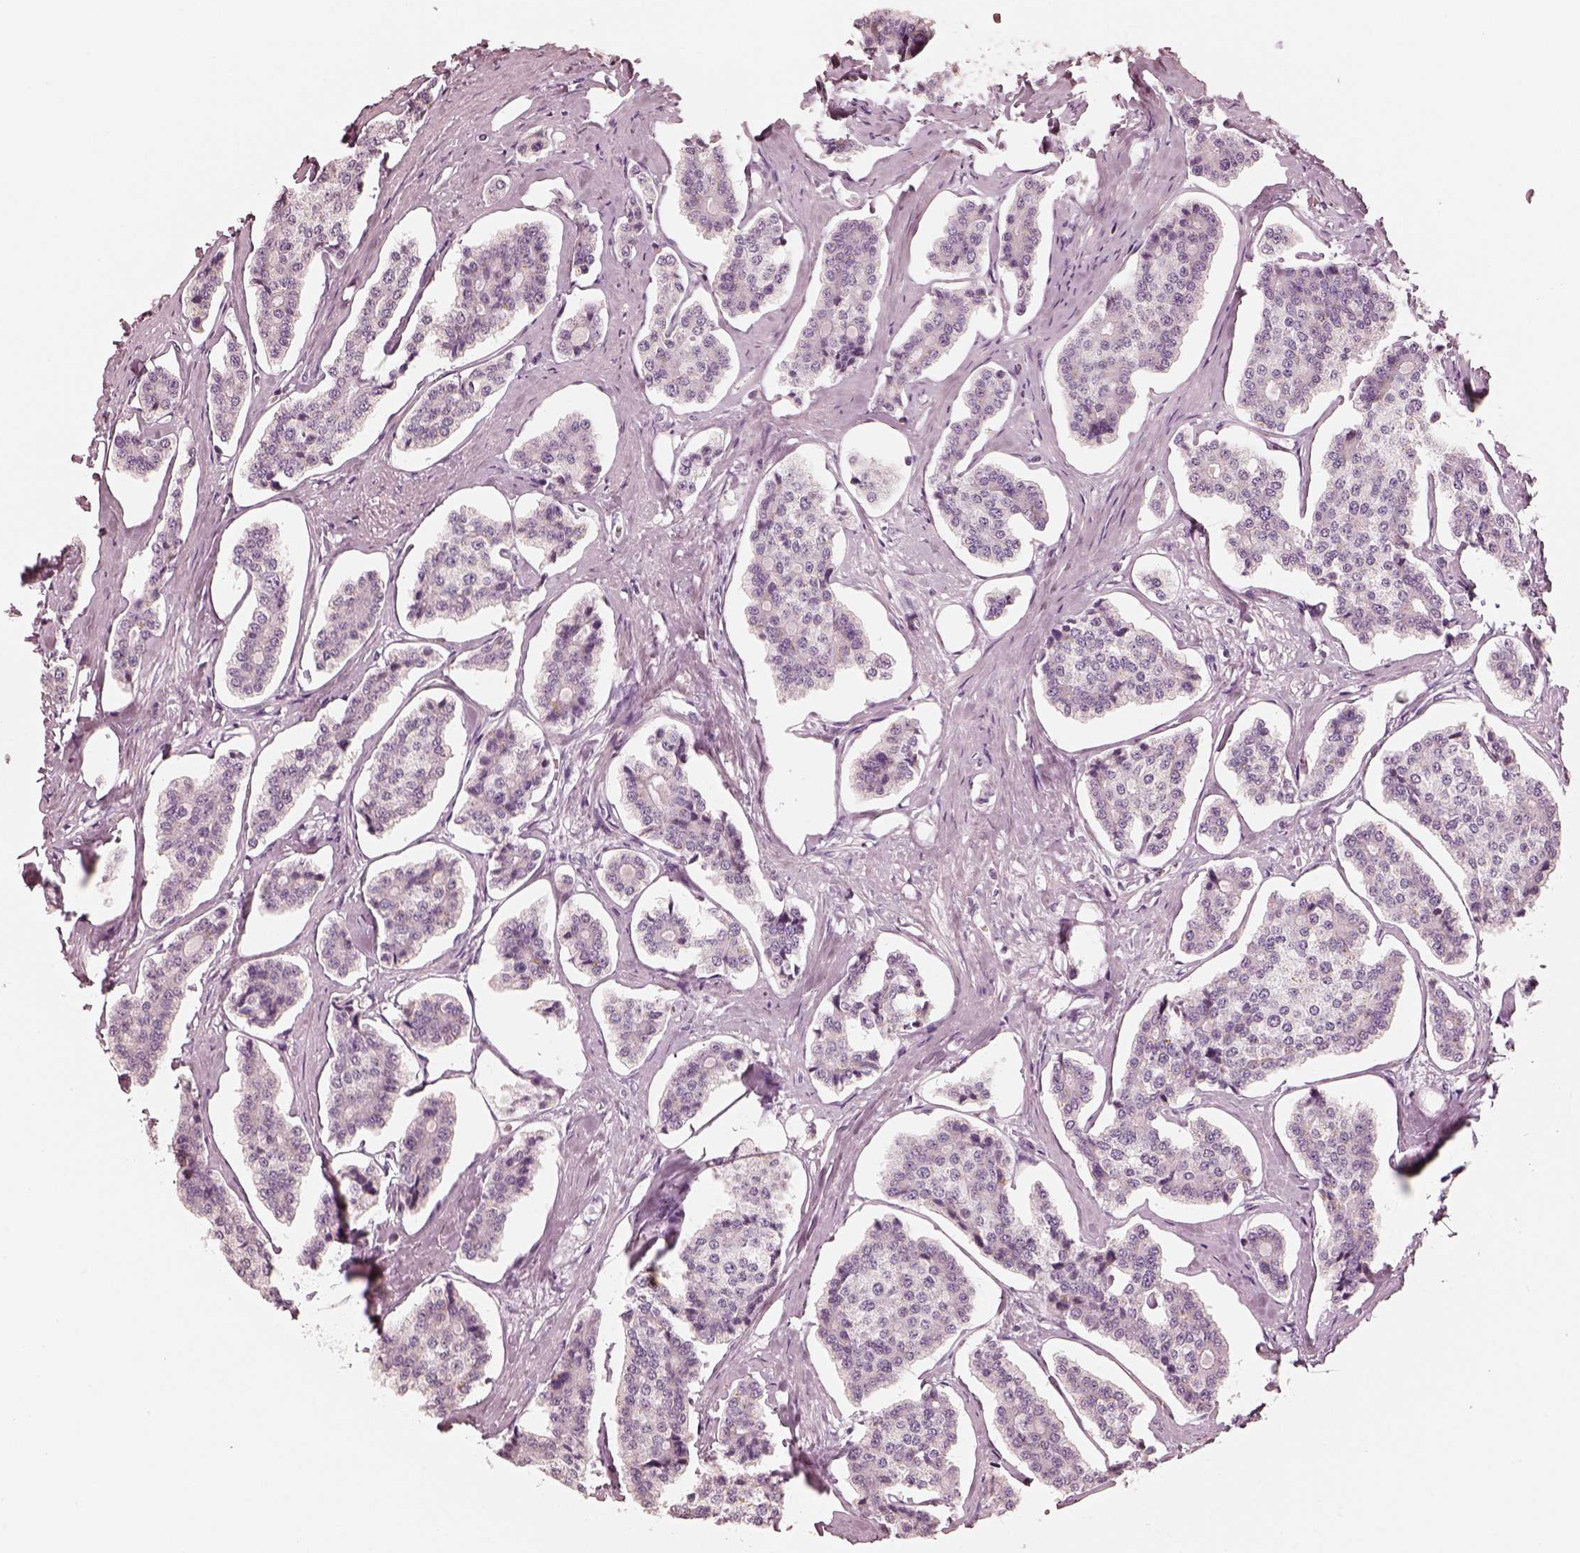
{"staining": {"intensity": "negative", "quantity": "none", "location": "none"}, "tissue": "carcinoid", "cell_type": "Tumor cells", "image_type": "cancer", "snomed": [{"axis": "morphology", "description": "Carcinoid, malignant, NOS"}, {"axis": "topography", "description": "Small intestine"}], "caption": "High magnification brightfield microscopy of malignant carcinoid stained with DAB (3,3'-diaminobenzidine) (brown) and counterstained with hematoxylin (blue): tumor cells show no significant staining.", "gene": "R3HDML", "patient": {"sex": "female", "age": 65}}